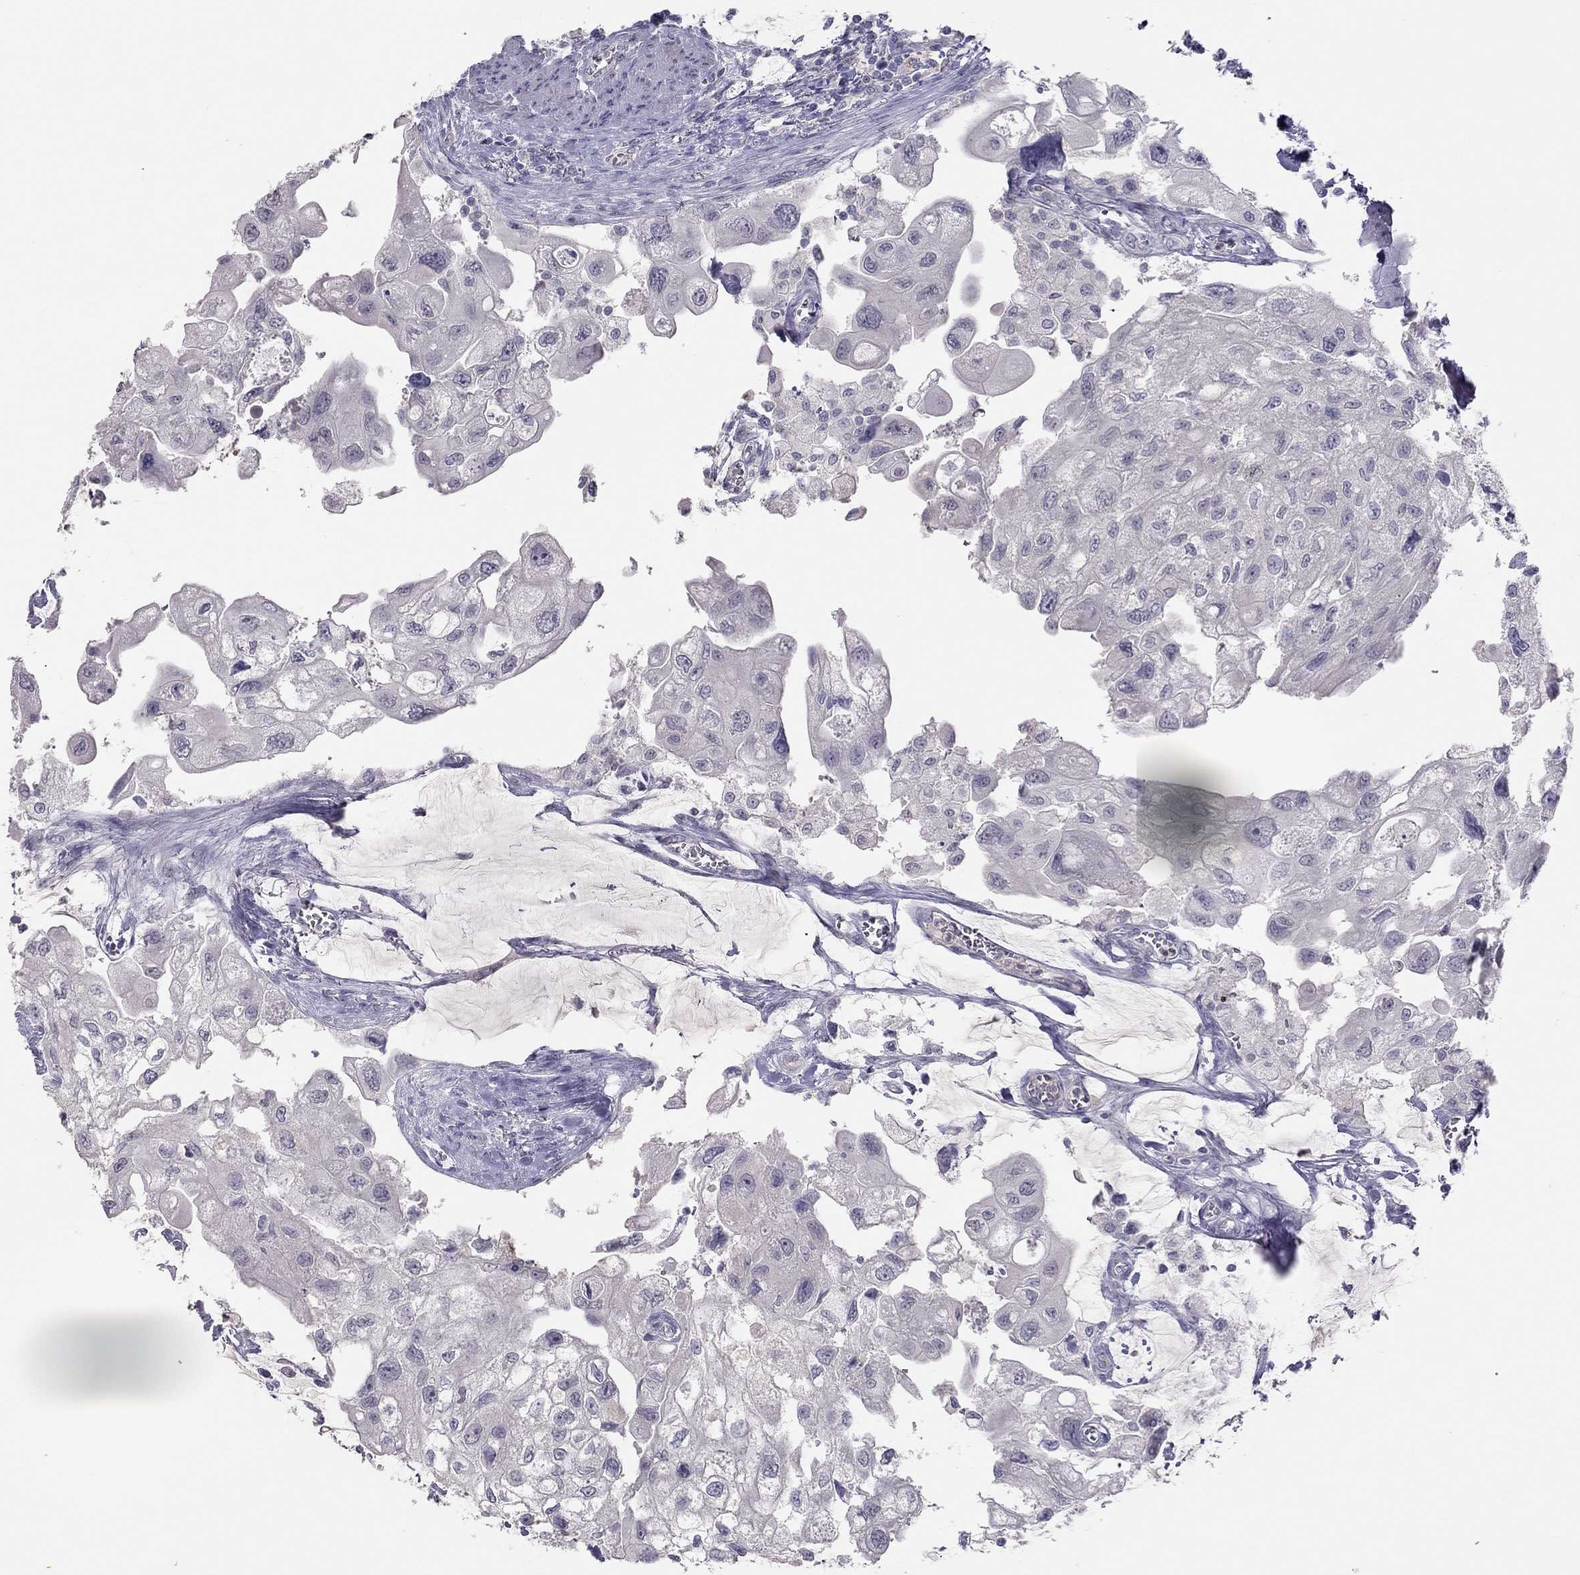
{"staining": {"intensity": "negative", "quantity": "none", "location": "none"}, "tissue": "urothelial cancer", "cell_type": "Tumor cells", "image_type": "cancer", "snomed": [{"axis": "morphology", "description": "Urothelial carcinoma, High grade"}, {"axis": "topography", "description": "Urinary bladder"}], "caption": "IHC histopathology image of neoplastic tissue: urothelial carcinoma (high-grade) stained with DAB (3,3'-diaminobenzidine) reveals no significant protein expression in tumor cells.", "gene": "ADORA2A", "patient": {"sex": "male", "age": 59}}